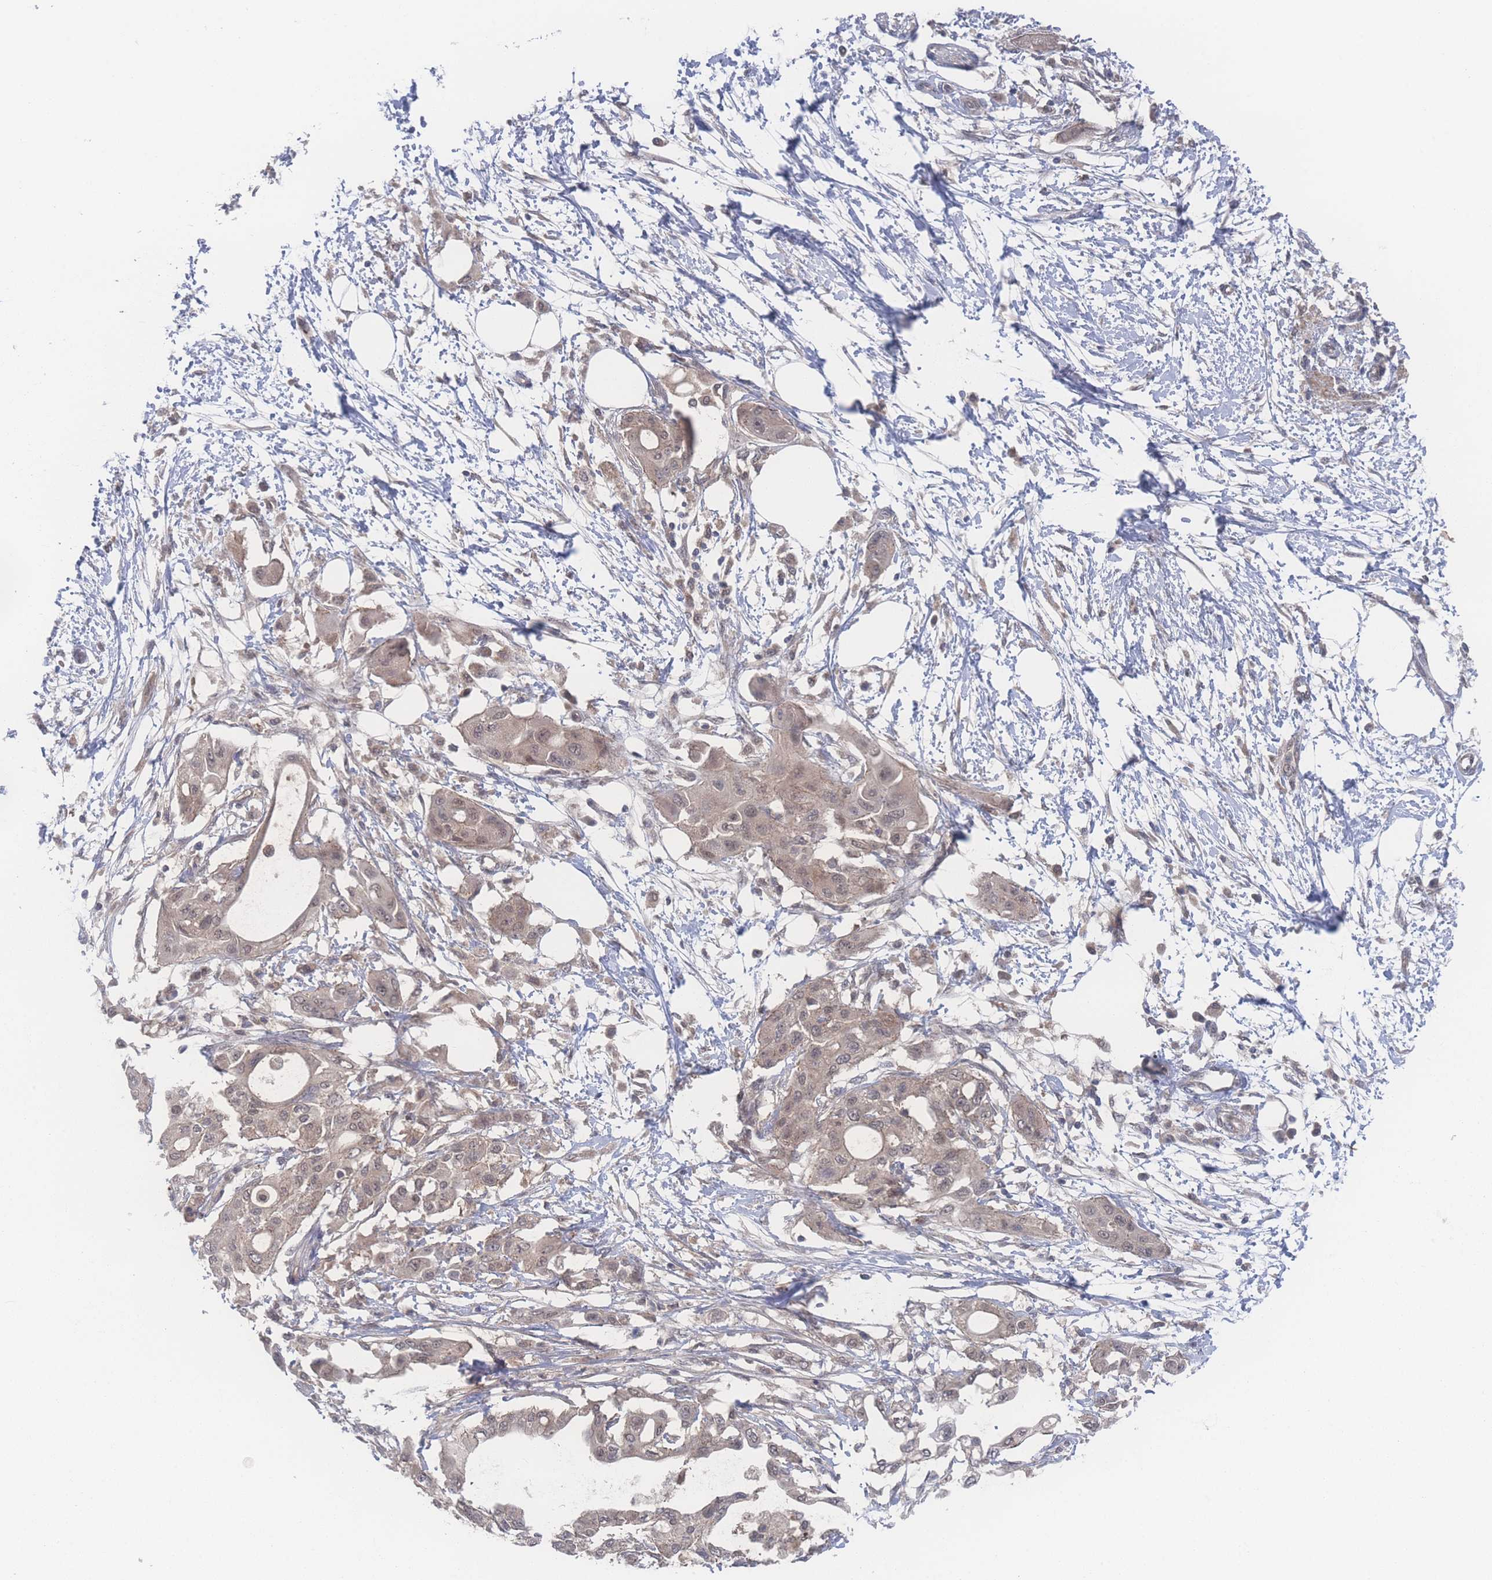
{"staining": {"intensity": "weak", "quantity": "25%-75%", "location": "nuclear"}, "tissue": "pancreatic cancer", "cell_type": "Tumor cells", "image_type": "cancer", "snomed": [{"axis": "morphology", "description": "Adenocarcinoma, NOS"}, {"axis": "topography", "description": "Pancreas"}], "caption": "Protein expression analysis of human pancreatic adenocarcinoma reveals weak nuclear positivity in approximately 25%-75% of tumor cells.", "gene": "NBEAL1", "patient": {"sex": "male", "age": 68}}